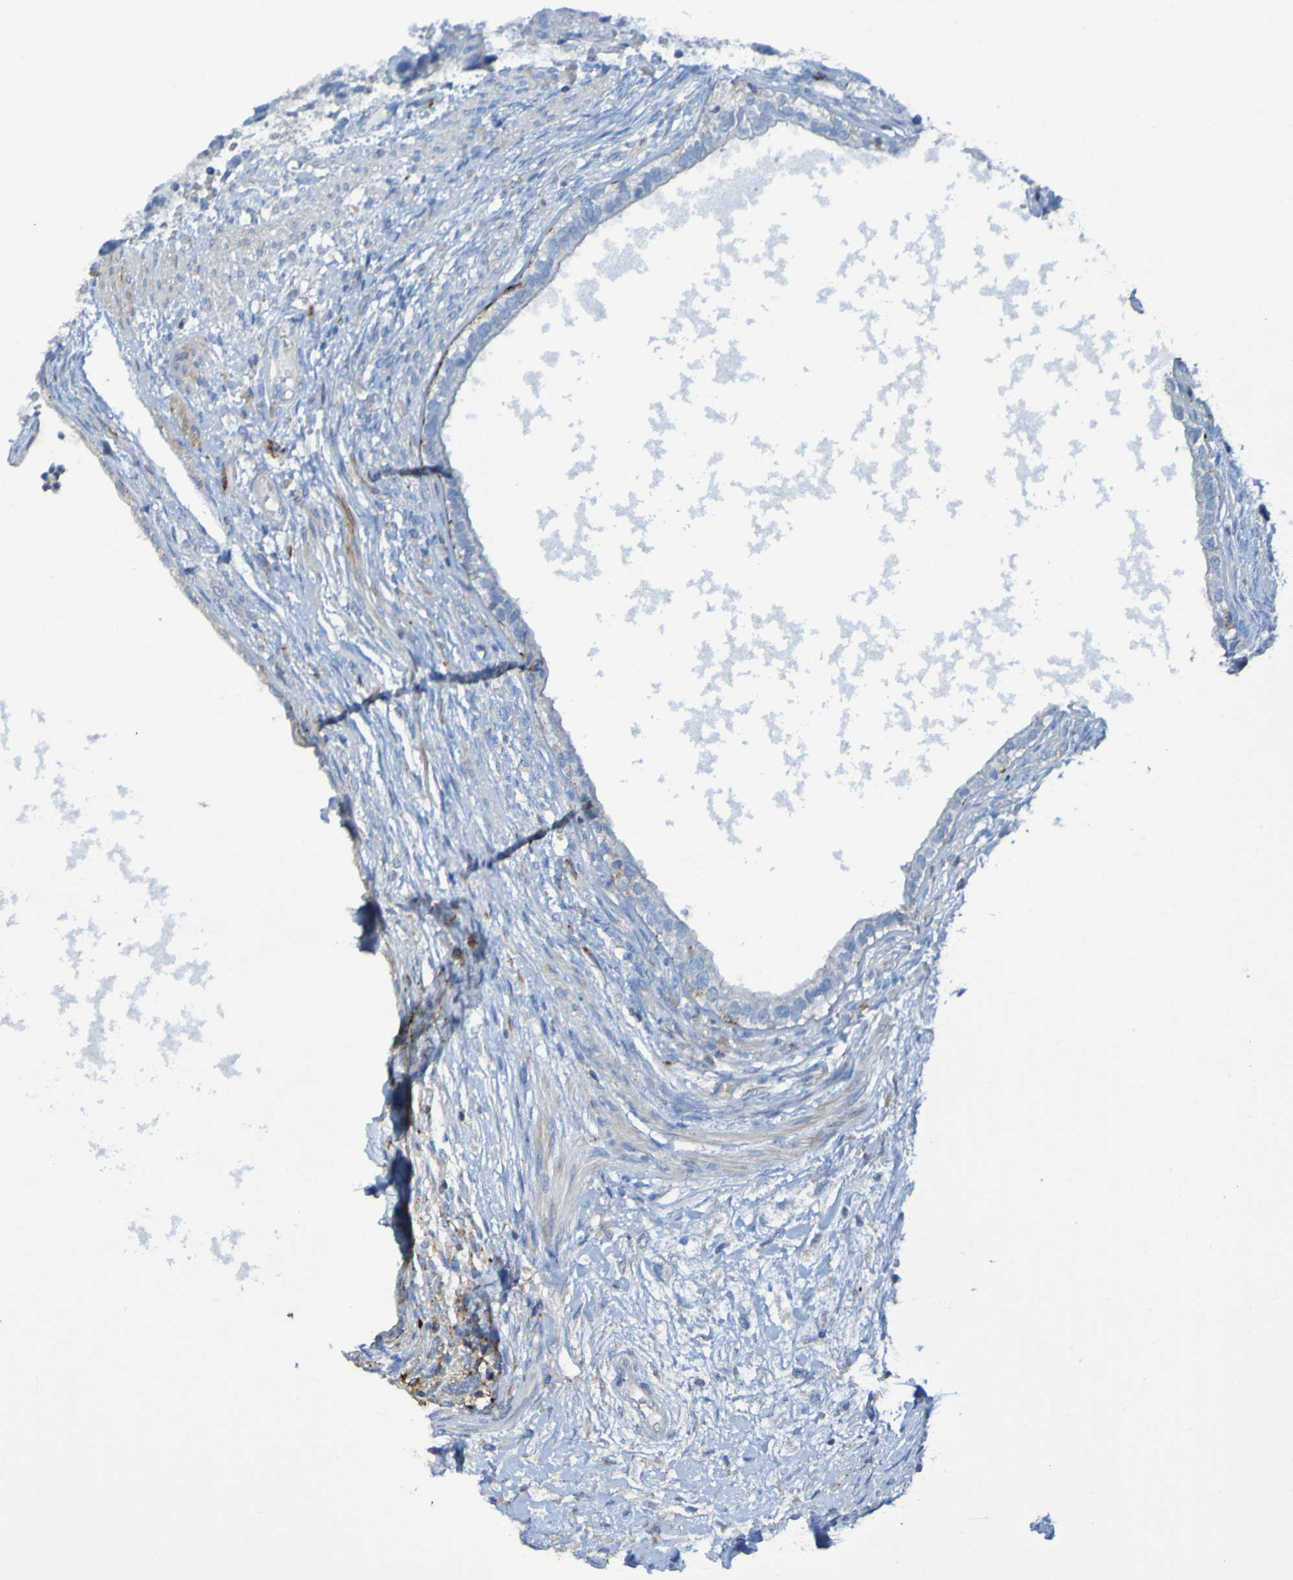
{"staining": {"intensity": "negative", "quantity": "none", "location": "none"}, "tissue": "testis cancer", "cell_type": "Tumor cells", "image_type": "cancer", "snomed": [{"axis": "morphology", "description": "Carcinoma, Embryonal, NOS"}, {"axis": "topography", "description": "Testis"}], "caption": "This is a image of immunohistochemistry (IHC) staining of embryonal carcinoma (testis), which shows no staining in tumor cells.", "gene": "RNF182", "patient": {"sex": "male", "age": 26}}